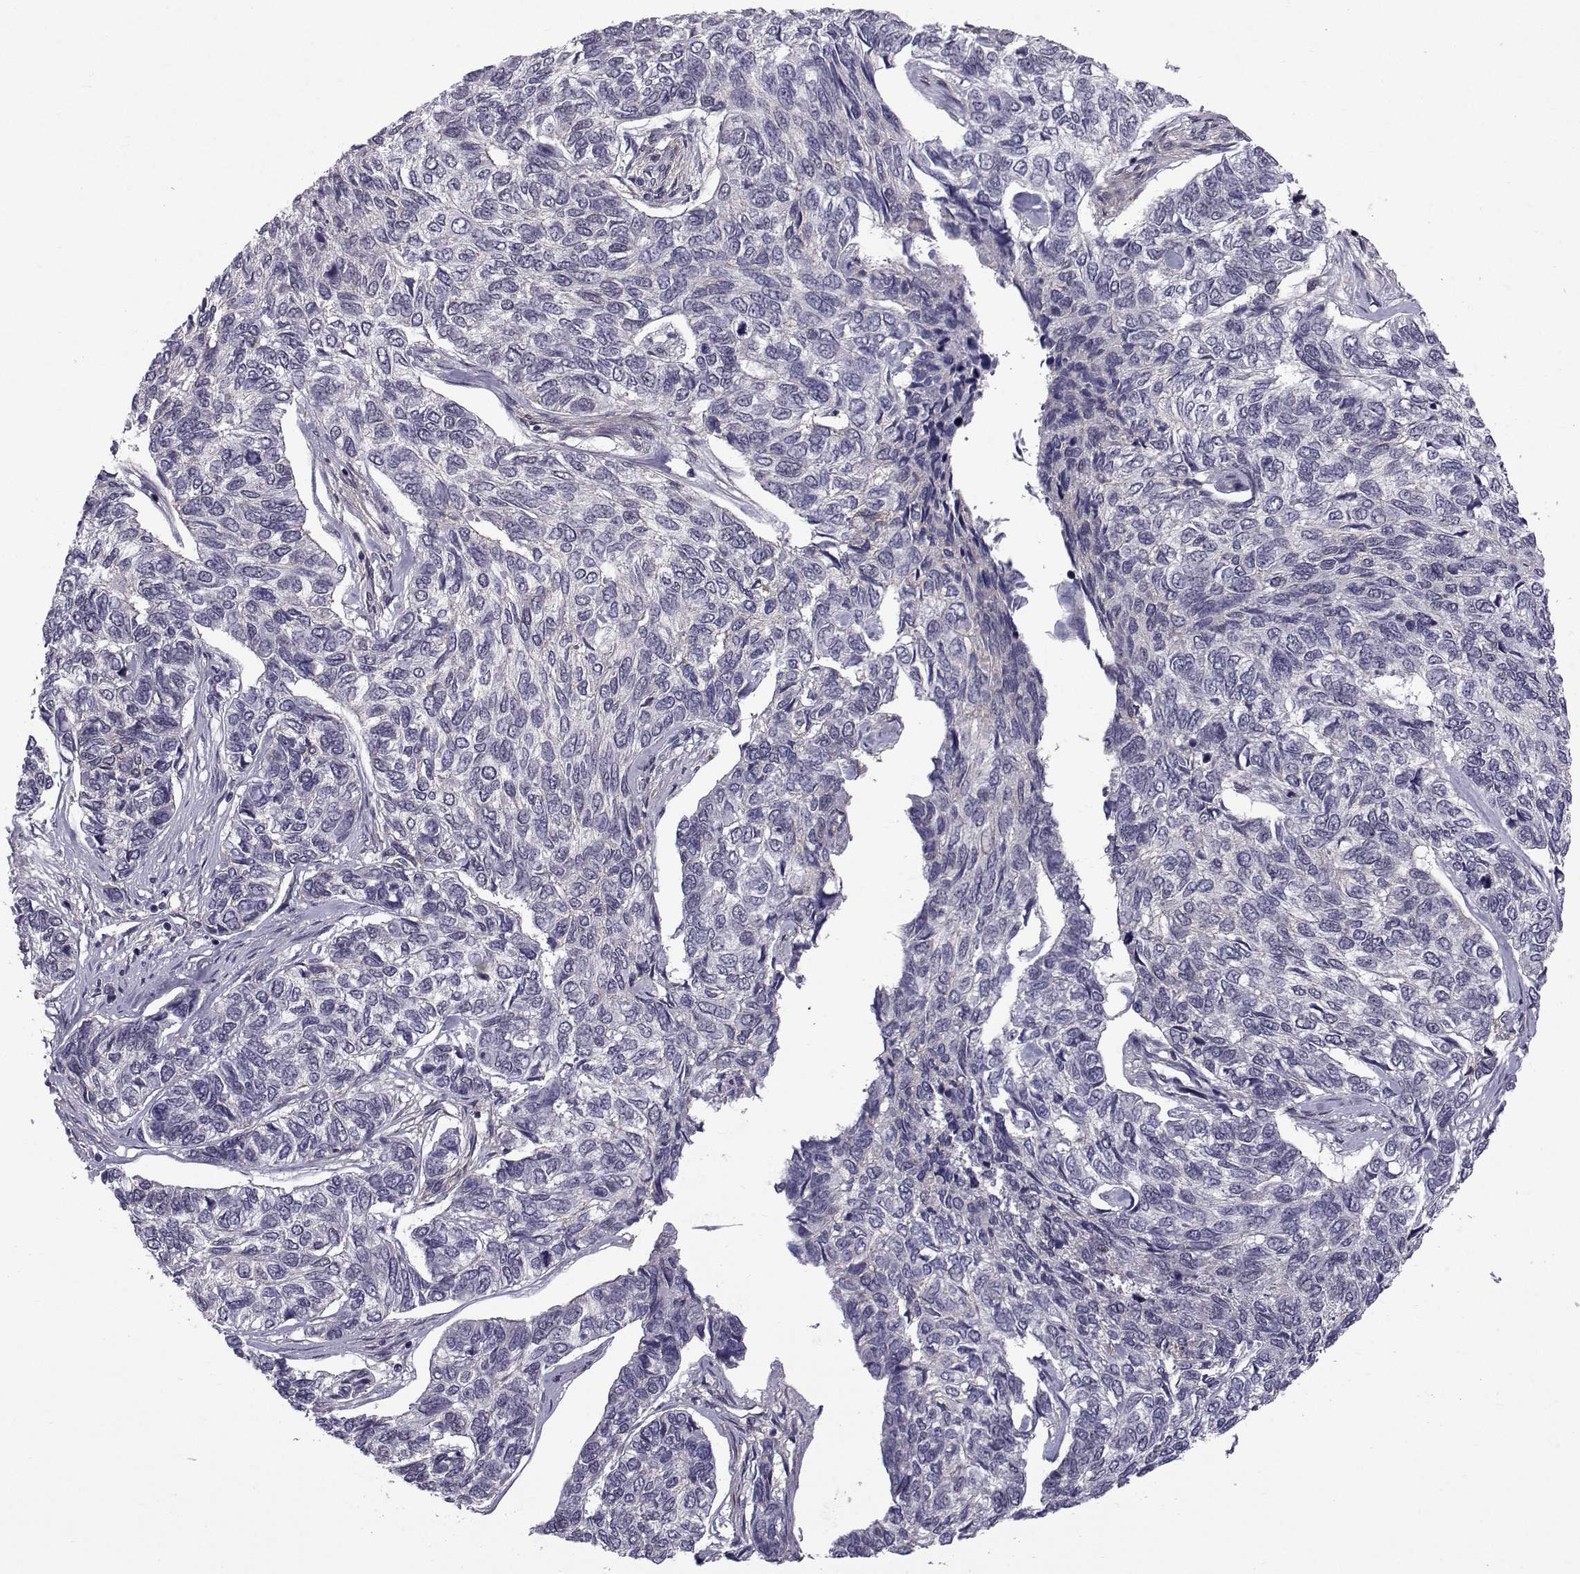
{"staining": {"intensity": "negative", "quantity": "none", "location": "none"}, "tissue": "skin cancer", "cell_type": "Tumor cells", "image_type": "cancer", "snomed": [{"axis": "morphology", "description": "Basal cell carcinoma"}, {"axis": "topography", "description": "Skin"}], "caption": "A histopathology image of skin cancer (basal cell carcinoma) stained for a protein exhibits no brown staining in tumor cells. (Stains: DAB IHC with hematoxylin counter stain, Microscopy: brightfield microscopy at high magnification).", "gene": "RBM24", "patient": {"sex": "female", "age": 65}}